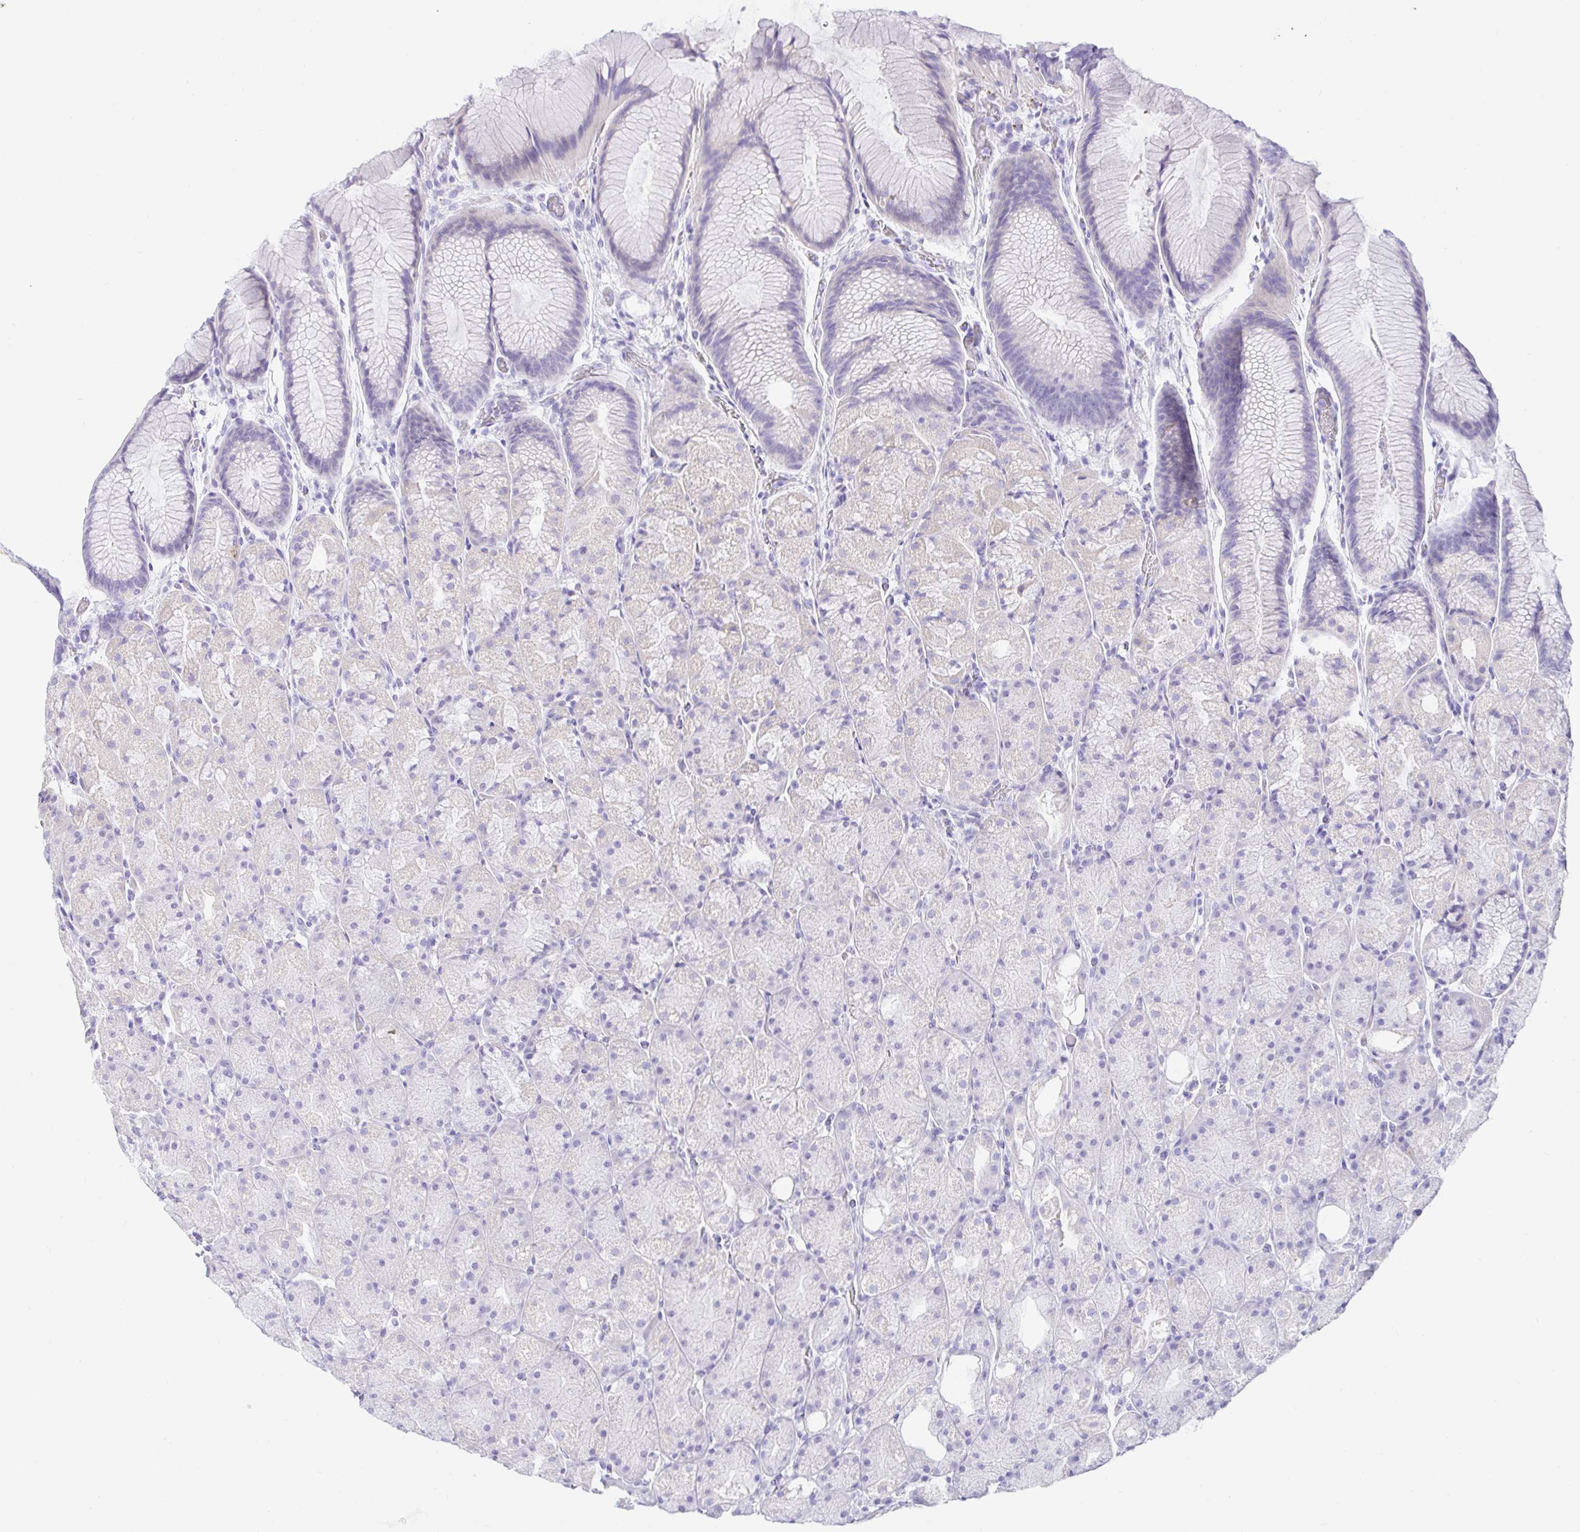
{"staining": {"intensity": "weak", "quantity": "<25%", "location": "cytoplasmic/membranous"}, "tissue": "stomach", "cell_type": "Glandular cells", "image_type": "normal", "snomed": [{"axis": "morphology", "description": "Normal tissue, NOS"}, {"axis": "topography", "description": "Stomach, upper"}, {"axis": "topography", "description": "Stomach"}], "caption": "Glandular cells are negative for brown protein staining in normal stomach. The staining was performed using DAB (3,3'-diaminobenzidine) to visualize the protein expression in brown, while the nuclei were stained in blue with hematoxylin (Magnification: 20x).", "gene": "PAX8", "patient": {"sex": "male", "age": 48}}